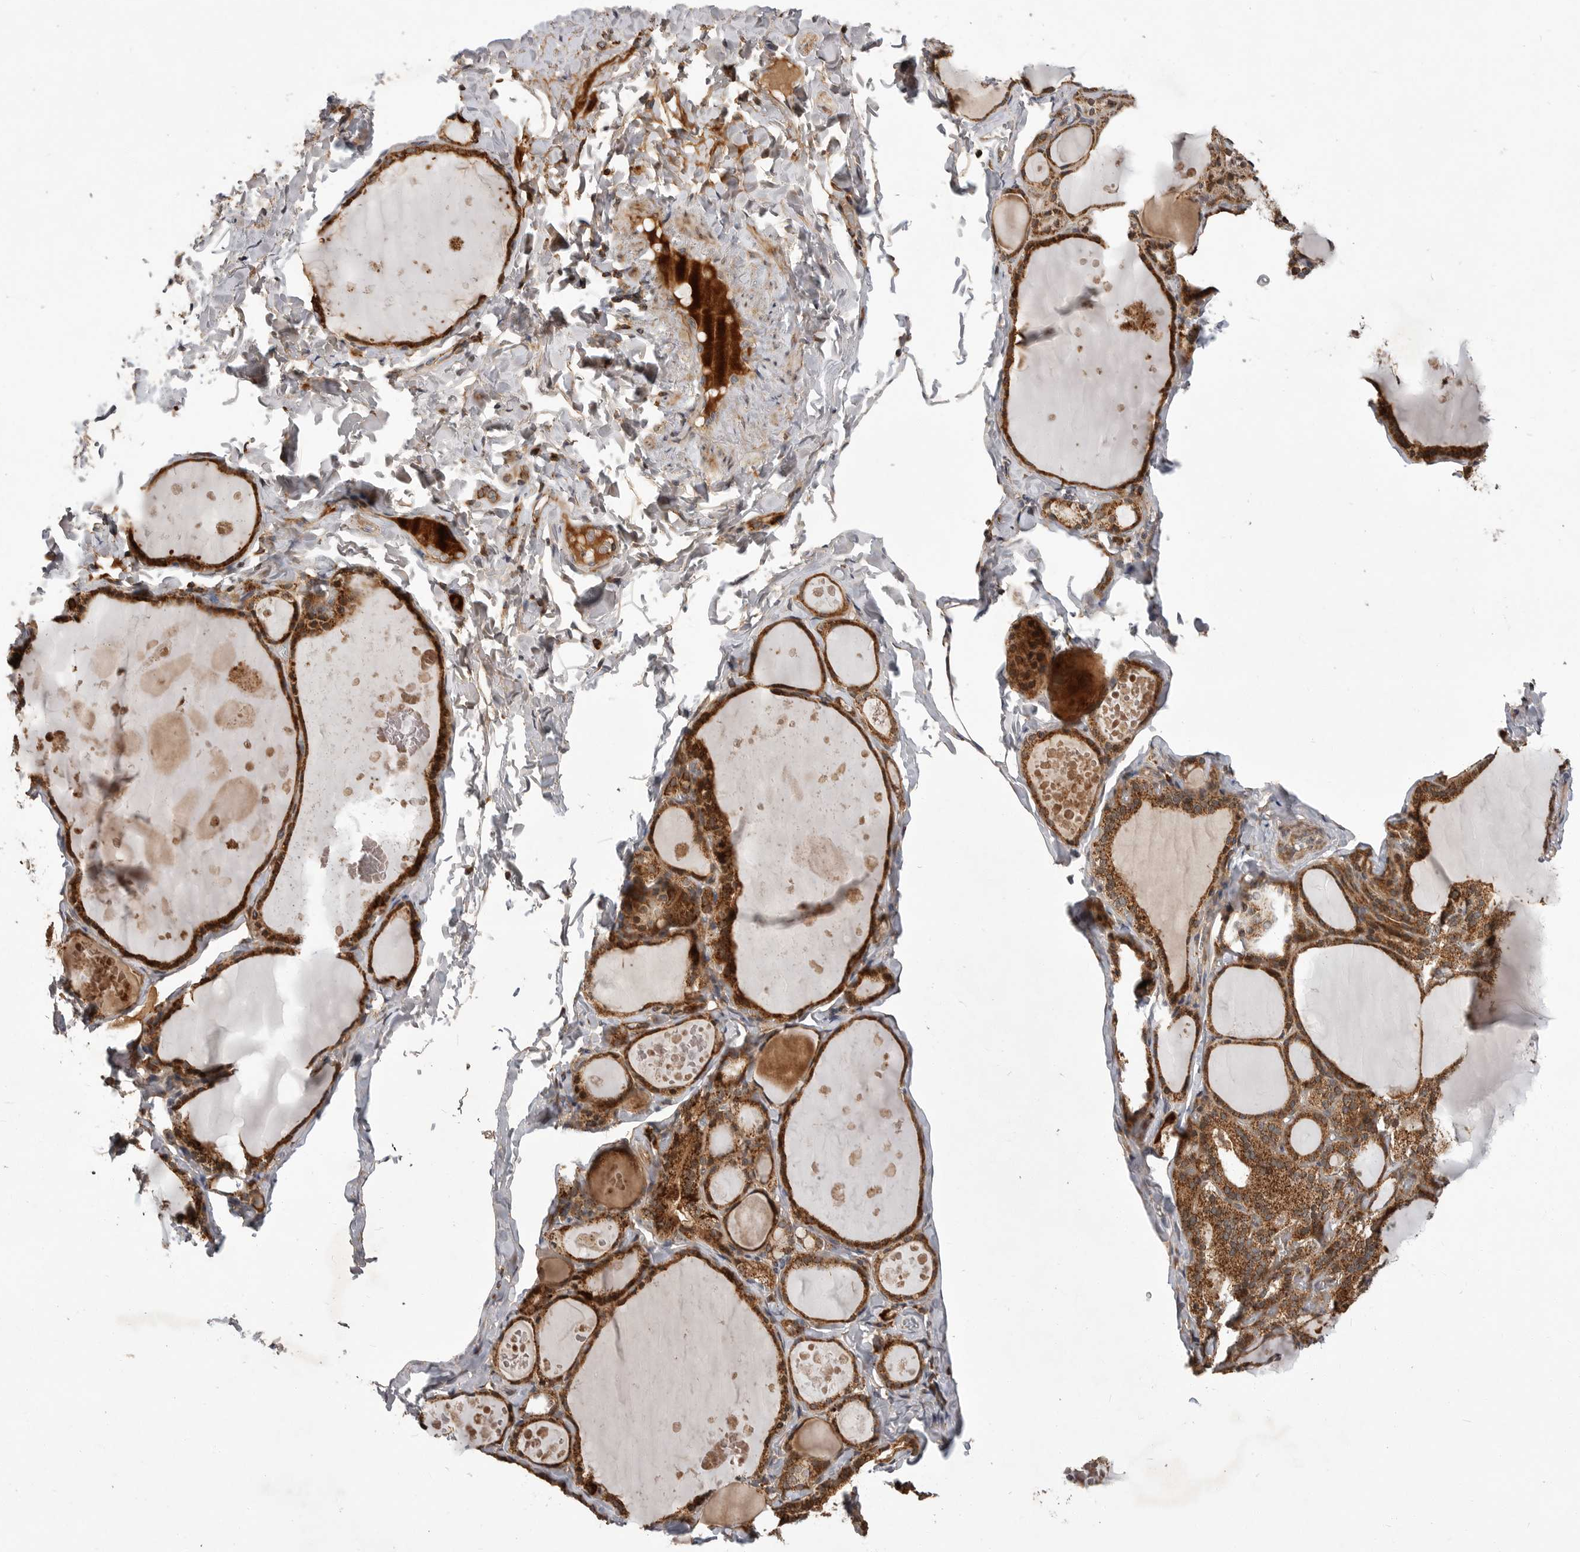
{"staining": {"intensity": "strong", "quantity": ">75%", "location": "cytoplasmic/membranous"}, "tissue": "thyroid gland", "cell_type": "Glandular cells", "image_type": "normal", "snomed": [{"axis": "morphology", "description": "Normal tissue, NOS"}, {"axis": "topography", "description": "Thyroid gland"}], "caption": "Immunohistochemical staining of benign human thyroid gland reveals >75% levels of strong cytoplasmic/membranous protein positivity in approximately >75% of glandular cells. The staining was performed using DAB to visualize the protein expression in brown, while the nuclei were stained in blue with hematoxylin (Magnification: 20x).", "gene": "KYAT3", "patient": {"sex": "male", "age": 56}}